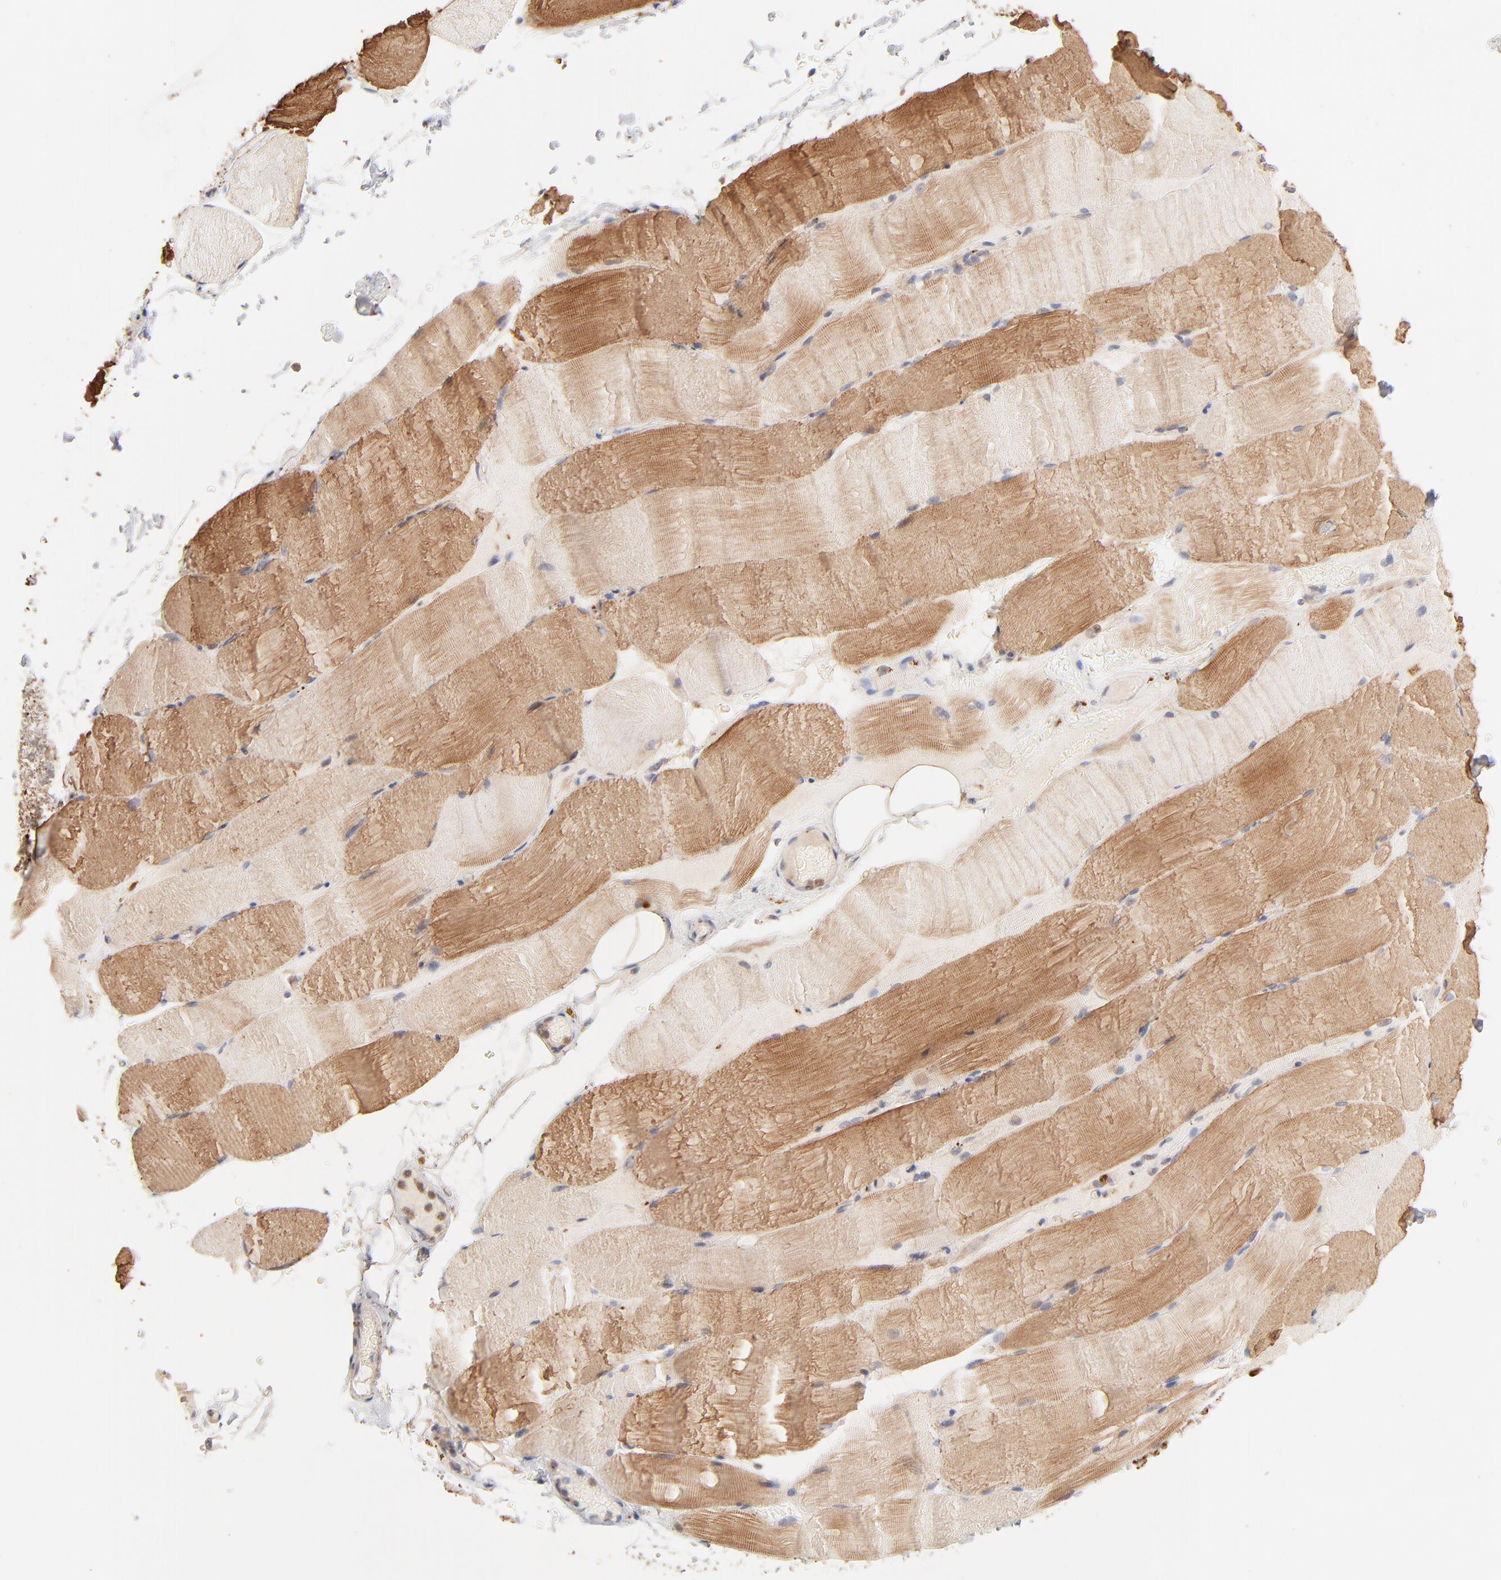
{"staining": {"intensity": "moderate", "quantity": ">75%", "location": "cytoplasmic/membranous"}, "tissue": "skeletal muscle", "cell_type": "Myocytes", "image_type": "normal", "snomed": [{"axis": "morphology", "description": "Normal tissue, NOS"}, {"axis": "topography", "description": "Skeletal muscle"}], "caption": "Human skeletal muscle stained for a protein (brown) shows moderate cytoplasmic/membranous positive staining in about >75% of myocytes.", "gene": "CSPG4", "patient": {"sex": "female", "age": 37}}